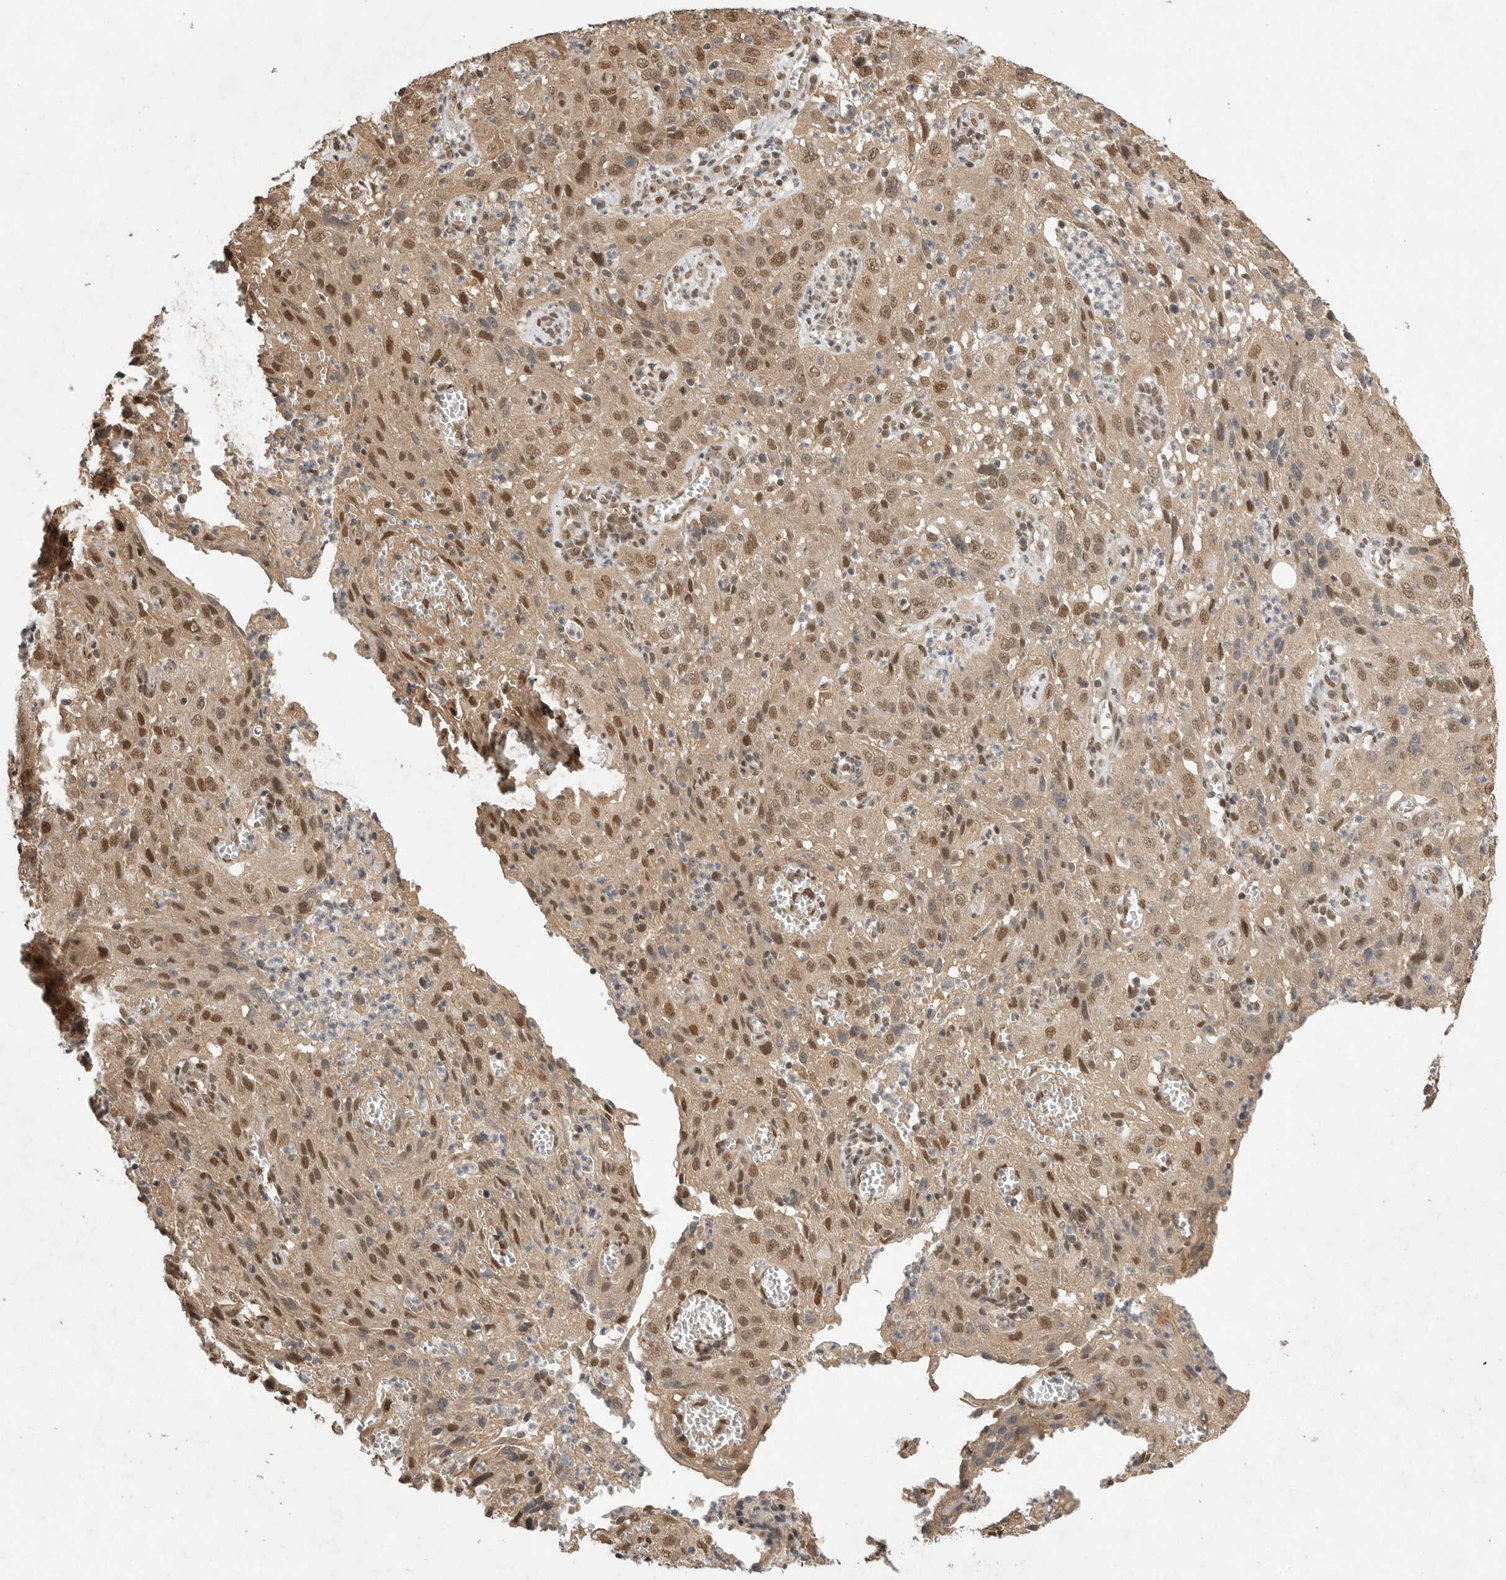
{"staining": {"intensity": "moderate", "quantity": ">75%", "location": "cytoplasmic/membranous,nuclear"}, "tissue": "cervical cancer", "cell_type": "Tumor cells", "image_type": "cancer", "snomed": [{"axis": "morphology", "description": "Squamous cell carcinoma, NOS"}, {"axis": "topography", "description": "Cervix"}], "caption": "Cervical cancer (squamous cell carcinoma) stained for a protein (brown) displays moderate cytoplasmic/membranous and nuclear positive positivity in approximately >75% of tumor cells.", "gene": "DFFA", "patient": {"sex": "female", "age": 32}}